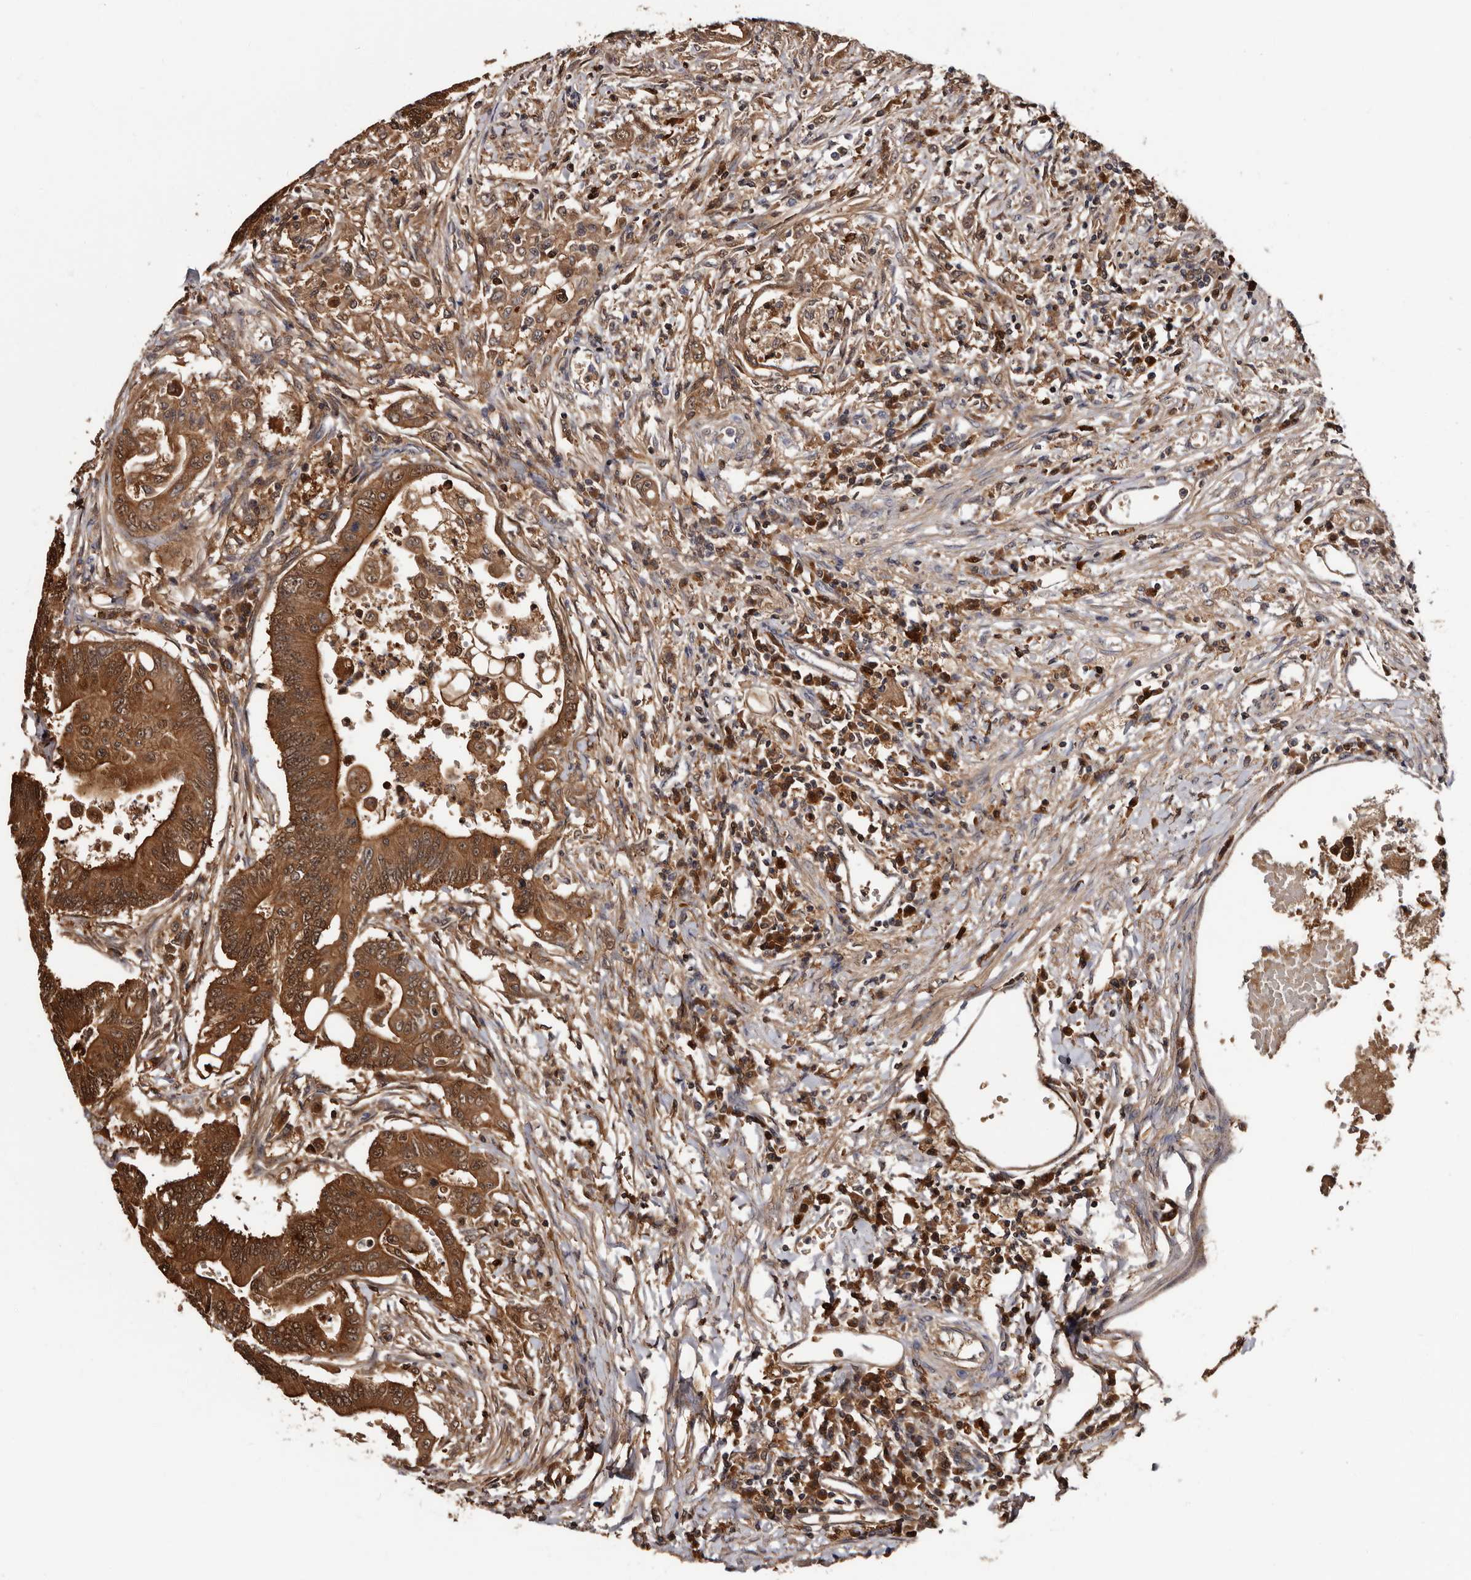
{"staining": {"intensity": "strong", "quantity": ">75%", "location": "cytoplasmic/membranous,nuclear"}, "tissue": "colorectal cancer", "cell_type": "Tumor cells", "image_type": "cancer", "snomed": [{"axis": "morphology", "description": "Adenoma, NOS"}, {"axis": "morphology", "description": "Adenocarcinoma, NOS"}, {"axis": "topography", "description": "Colon"}], "caption": "Tumor cells demonstrate high levels of strong cytoplasmic/membranous and nuclear staining in approximately >75% of cells in colorectal cancer.", "gene": "DNPH1", "patient": {"sex": "male", "age": 79}}